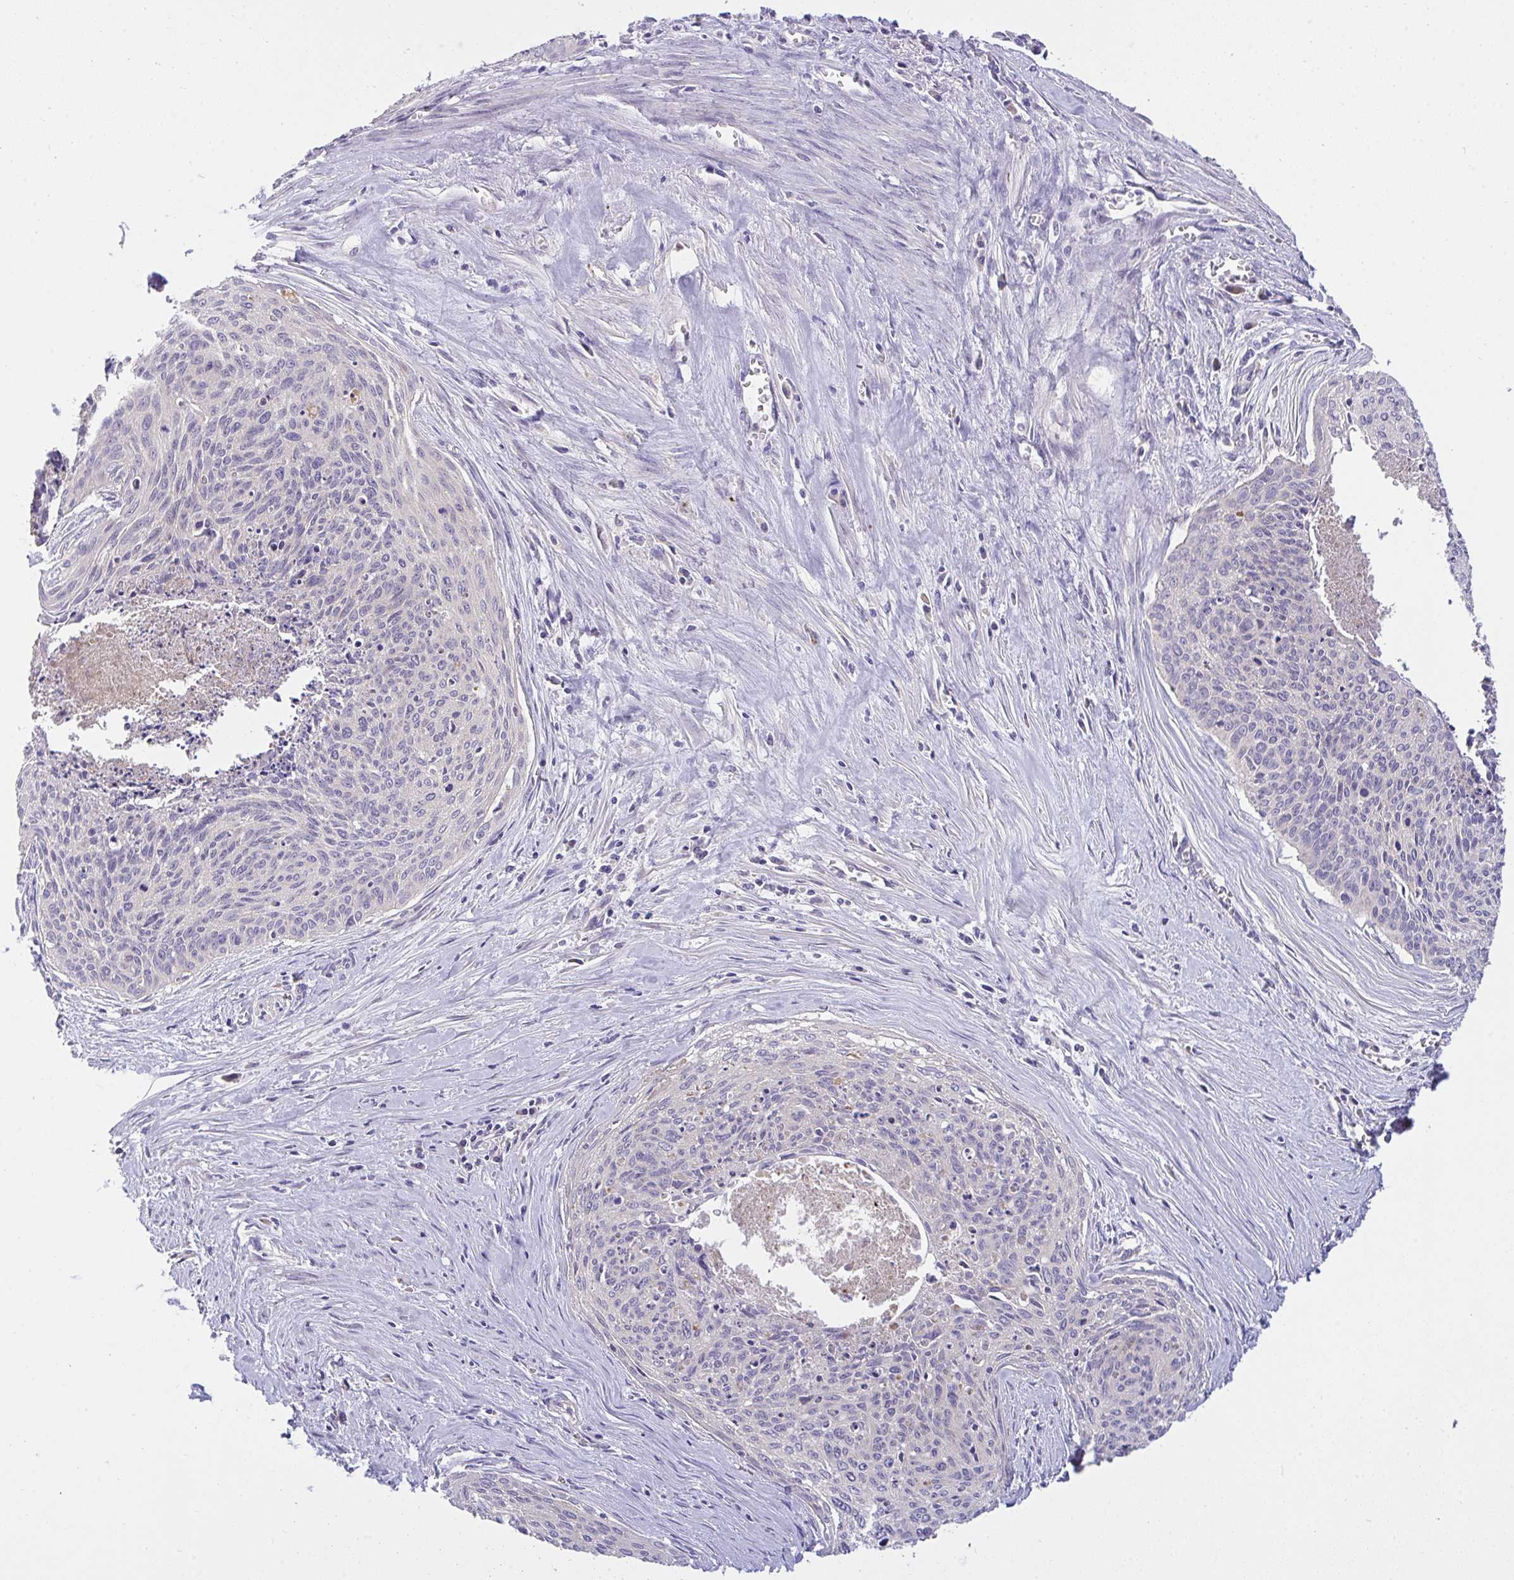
{"staining": {"intensity": "negative", "quantity": "none", "location": "none"}, "tissue": "cervical cancer", "cell_type": "Tumor cells", "image_type": "cancer", "snomed": [{"axis": "morphology", "description": "Squamous cell carcinoma, NOS"}, {"axis": "topography", "description": "Cervix"}], "caption": "Immunohistochemistry (IHC) micrograph of neoplastic tissue: squamous cell carcinoma (cervical) stained with DAB exhibits no significant protein positivity in tumor cells.", "gene": "ZNF581", "patient": {"sex": "female", "age": 55}}